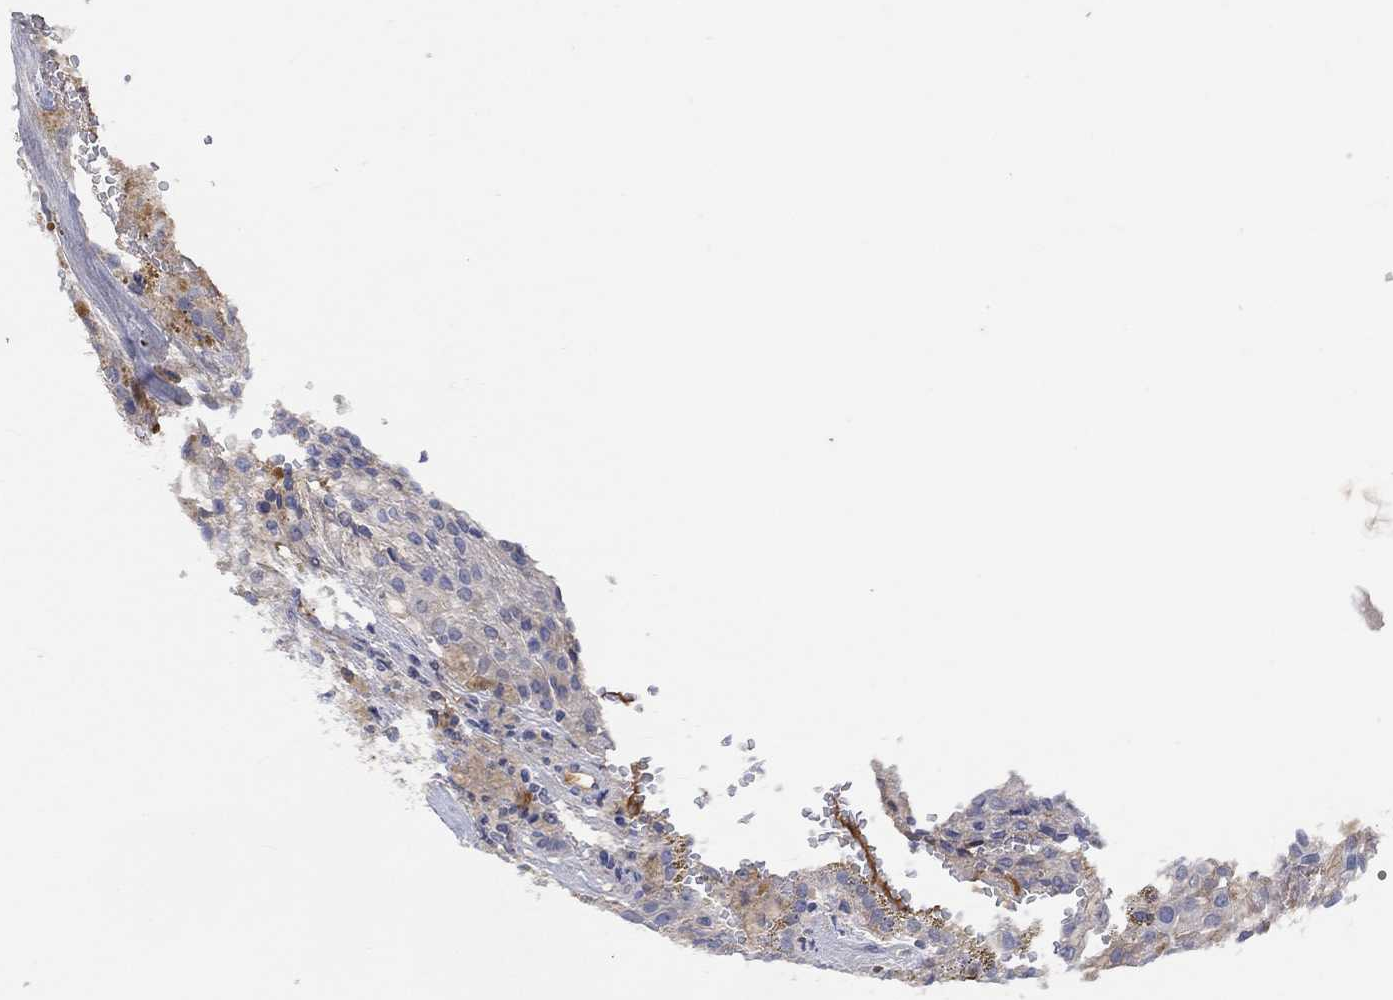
{"staining": {"intensity": "negative", "quantity": "none", "location": "none"}, "tissue": "renal cancer", "cell_type": "Tumor cells", "image_type": "cancer", "snomed": [{"axis": "morphology", "description": "Adenocarcinoma, NOS"}, {"axis": "topography", "description": "Kidney"}], "caption": "A micrograph of human renal cancer is negative for staining in tumor cells. (DAB IHC with hematoxylin counter stain).", "gene": "MSTN", "patient": {"sex": "male", "age": 63}}